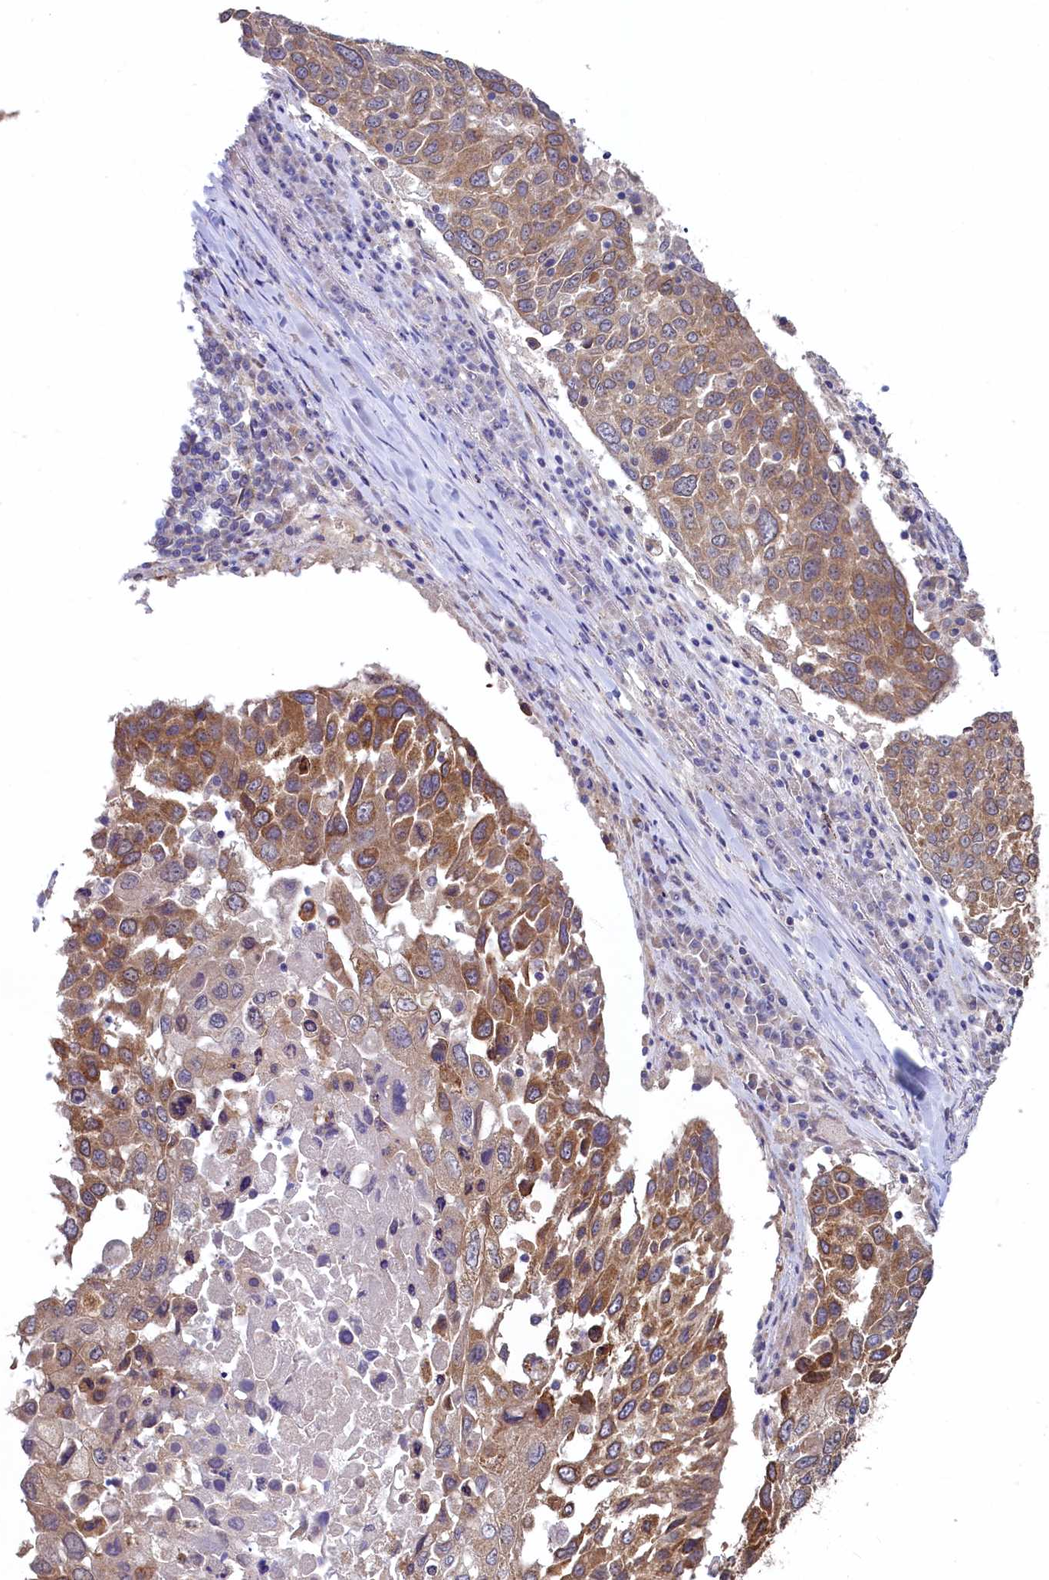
{"staining": {"intensity": "moderate", "quantity": "25%-75%", "location": "cytoplasmic/membranous"}, "tissue": "lung cancer", "cell_type": "Tumor cells", "image_type": "cancer", "snomed": [{"axis": "morphology", "description": "Squamous cell carcinoma, NOS"}, {"axis": "topography", "description": "Lung"}], "caption": "Human lung cancer (squamous cell carcinoma) stained for a protein (brown) demonstrates moderate cytoplasmic/membranous positive positivity in approximately 25%-75% of tumor cells.", "gene": "SPATA2L", "patient": {"sex": "male", "age": 65}}